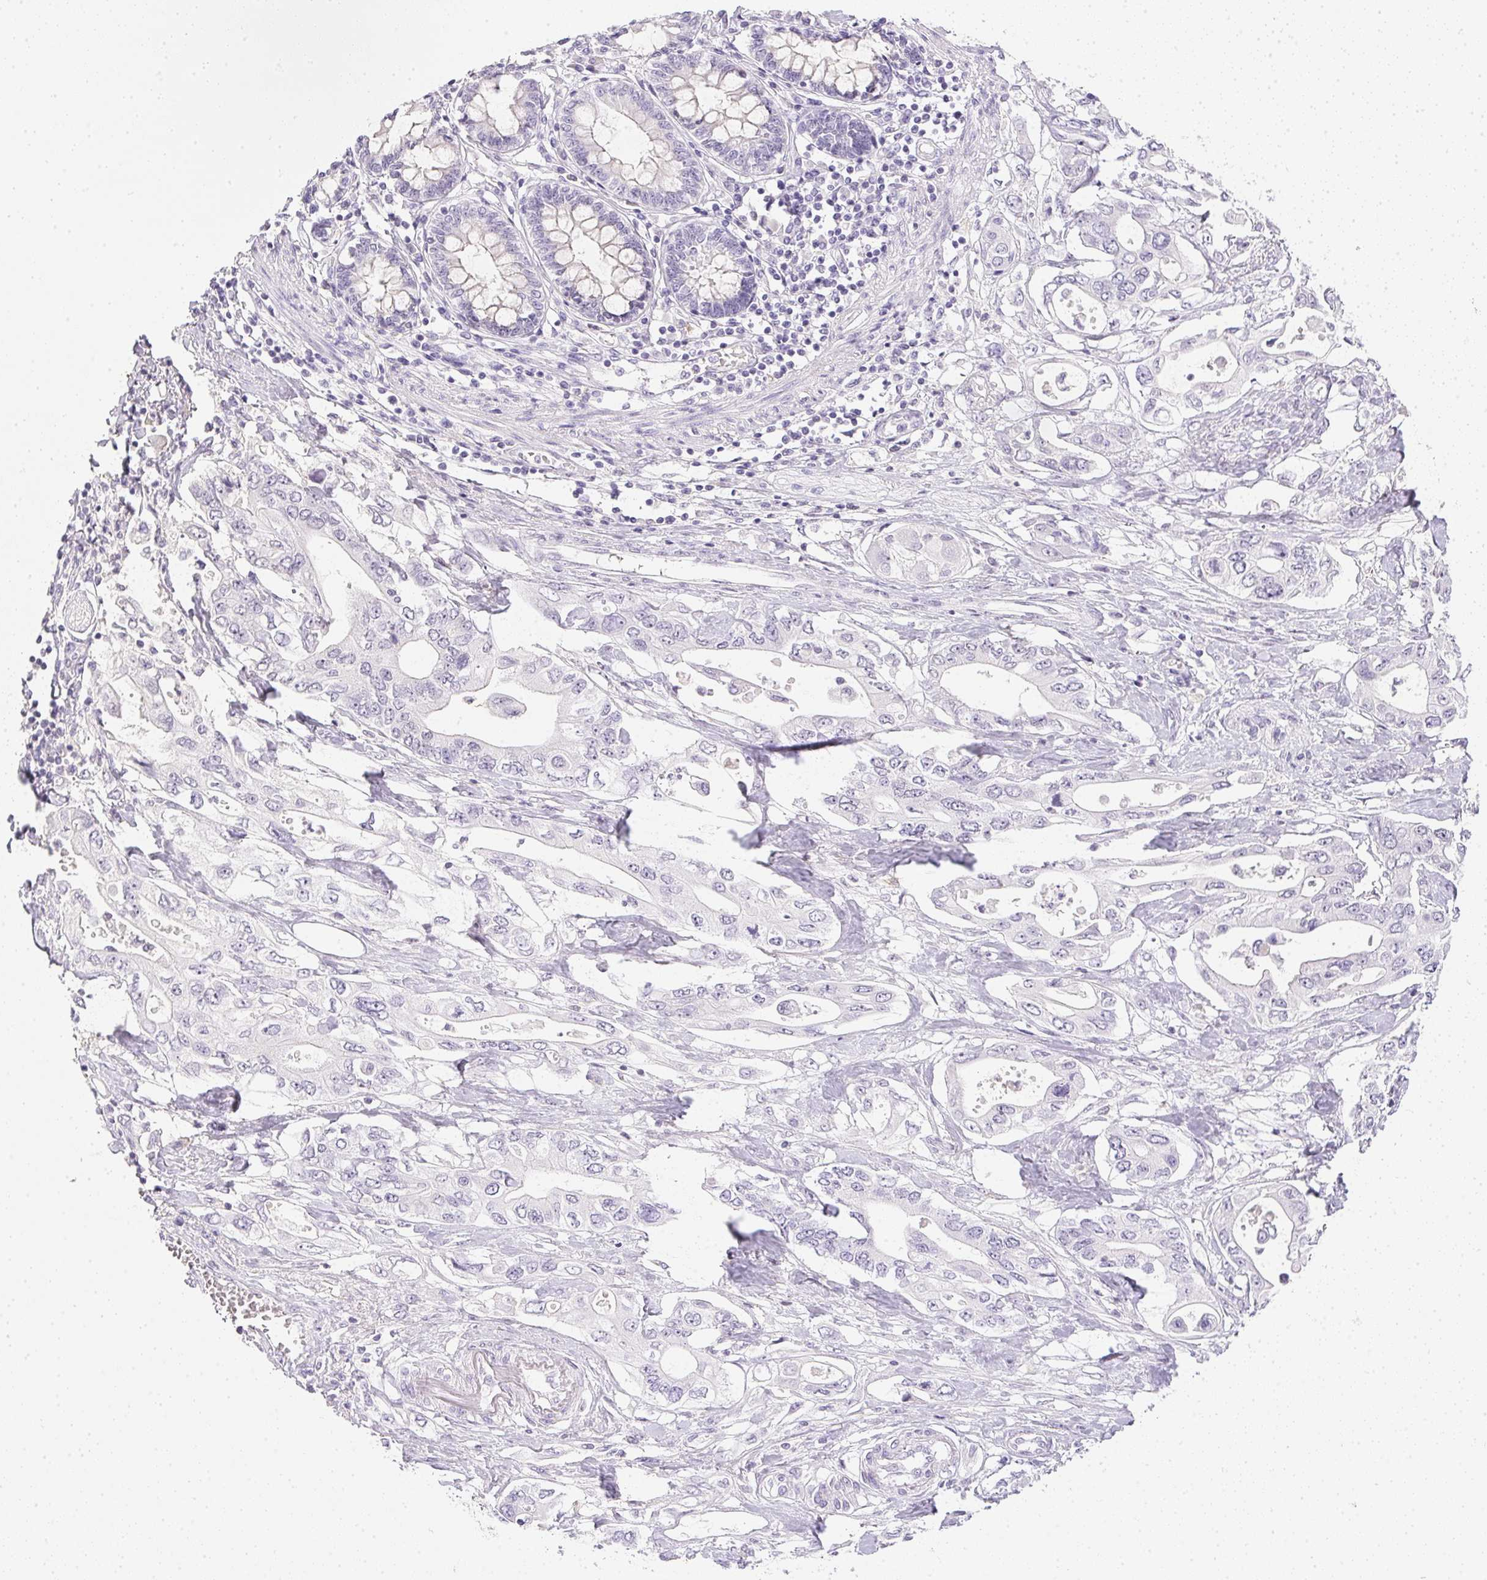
{"staining": {"intensity": "negative", "quantity": "none", "location": "none"}, "tissue": "pancreatic cancer", "cell_type": "Tumor cells", "image_type": "cancer", "snomed": [{"axis": "morphology", "description": "Adenocarcinoma, NOS"}, {"axis": "topography", "description": "Pancreas"}], "caption": "This is a histopathology image of immunohistochemistry staining of pancreatic adenocarcinoma, which shows no expression in tumor cells.", "gene": "PPY", "patient": {"sex": "female", "age": 63}}